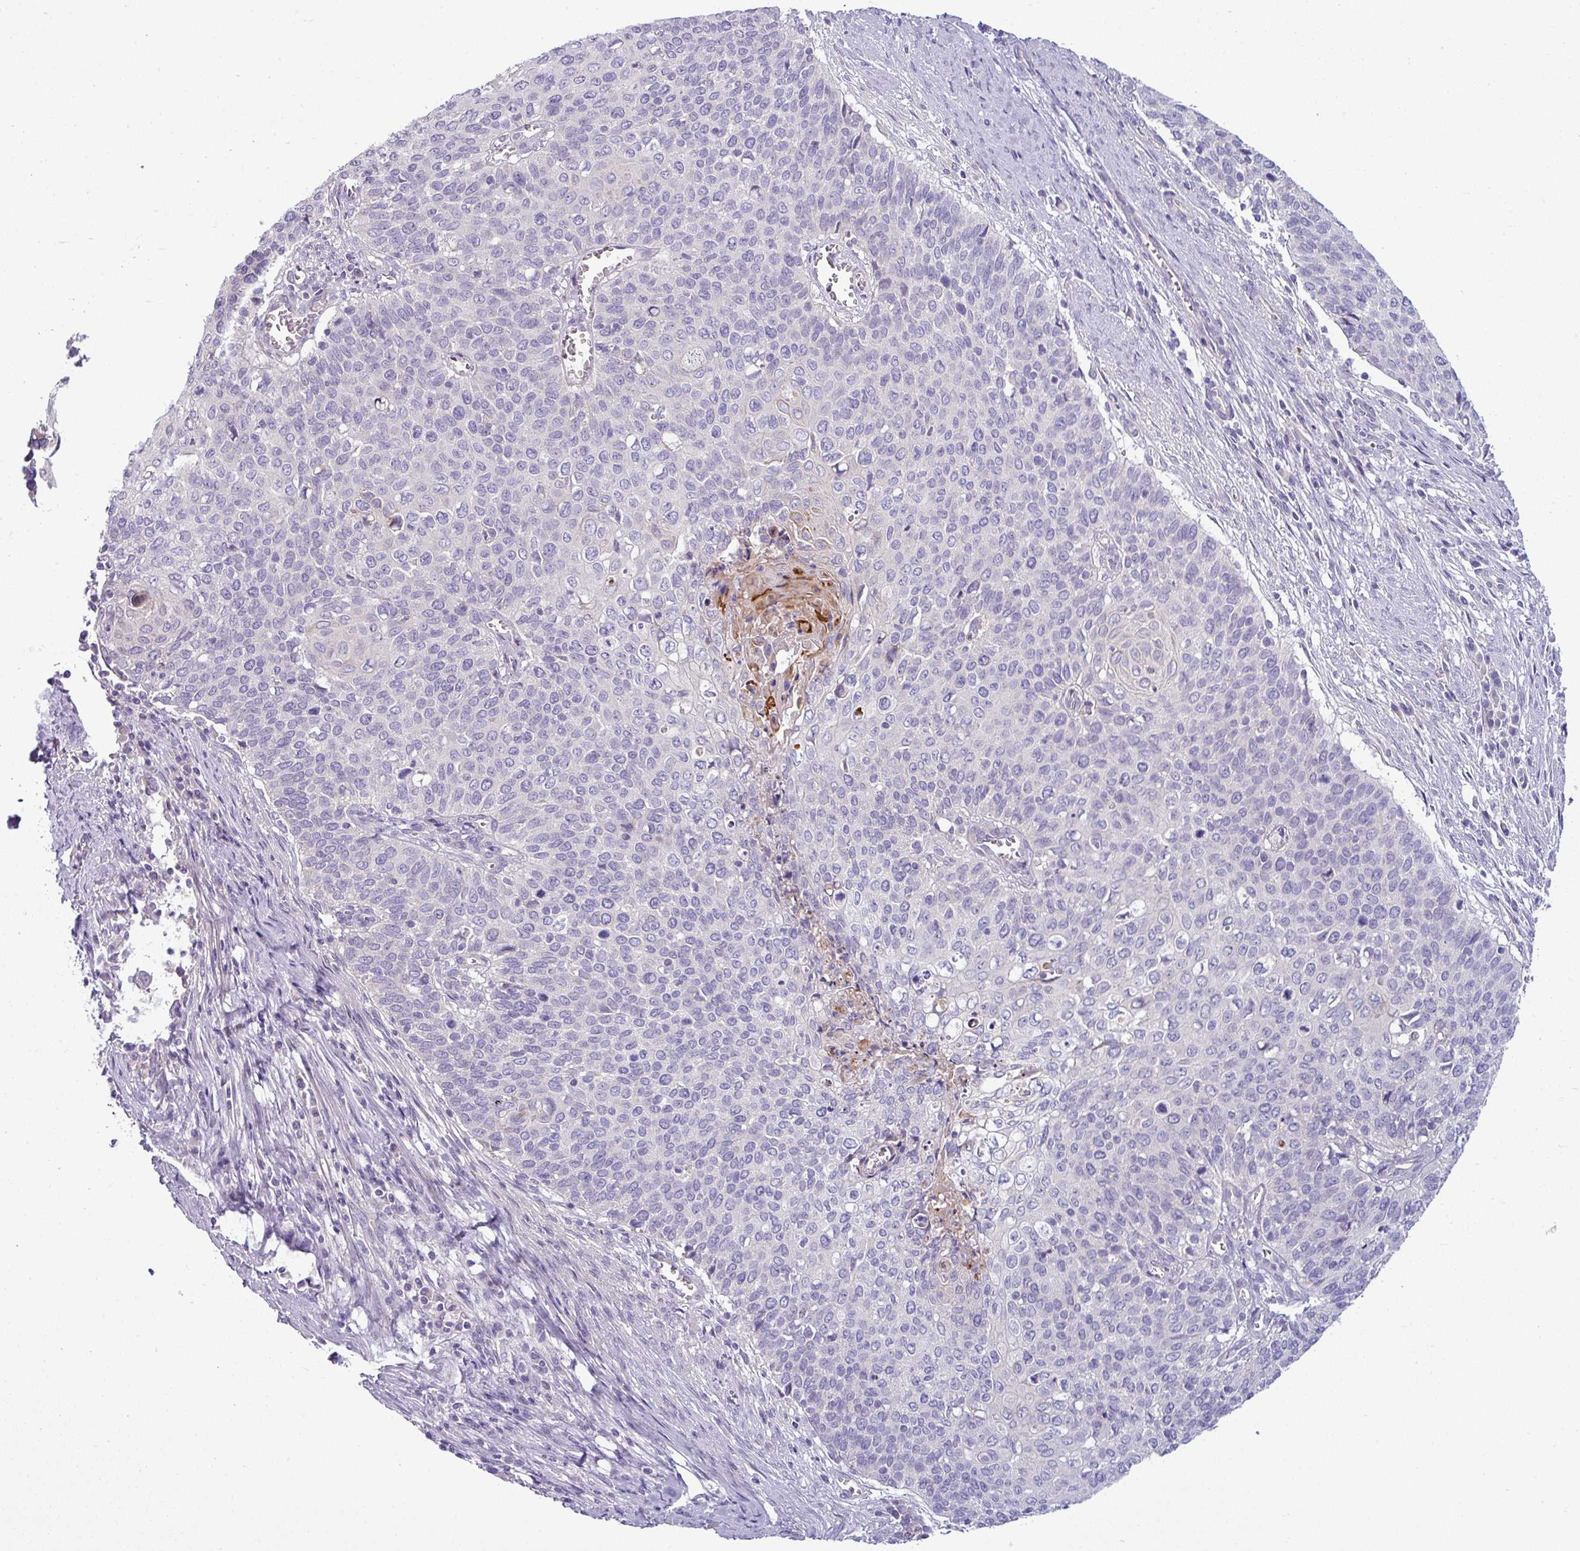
{"staining": {"intensity": "negative", "quantity": "none", "location": "none"}, "tissue": "cervical cancer", "cell_type": "Tumor cells", "image_type": "cancer", "snomed": [{"axis": "morphology", "description": "Squamous cell carcinoma, NOS"}, {"axis": "topography", "description": "Cervix"}], "caption": "High power microscopy micrograph of an IHC micrograph of cervical squamous cell carcinoma, revealing no significant staining in tumor cells.", "gene": "ACAP3", "patient": {"sex": "female", "age": 39}}